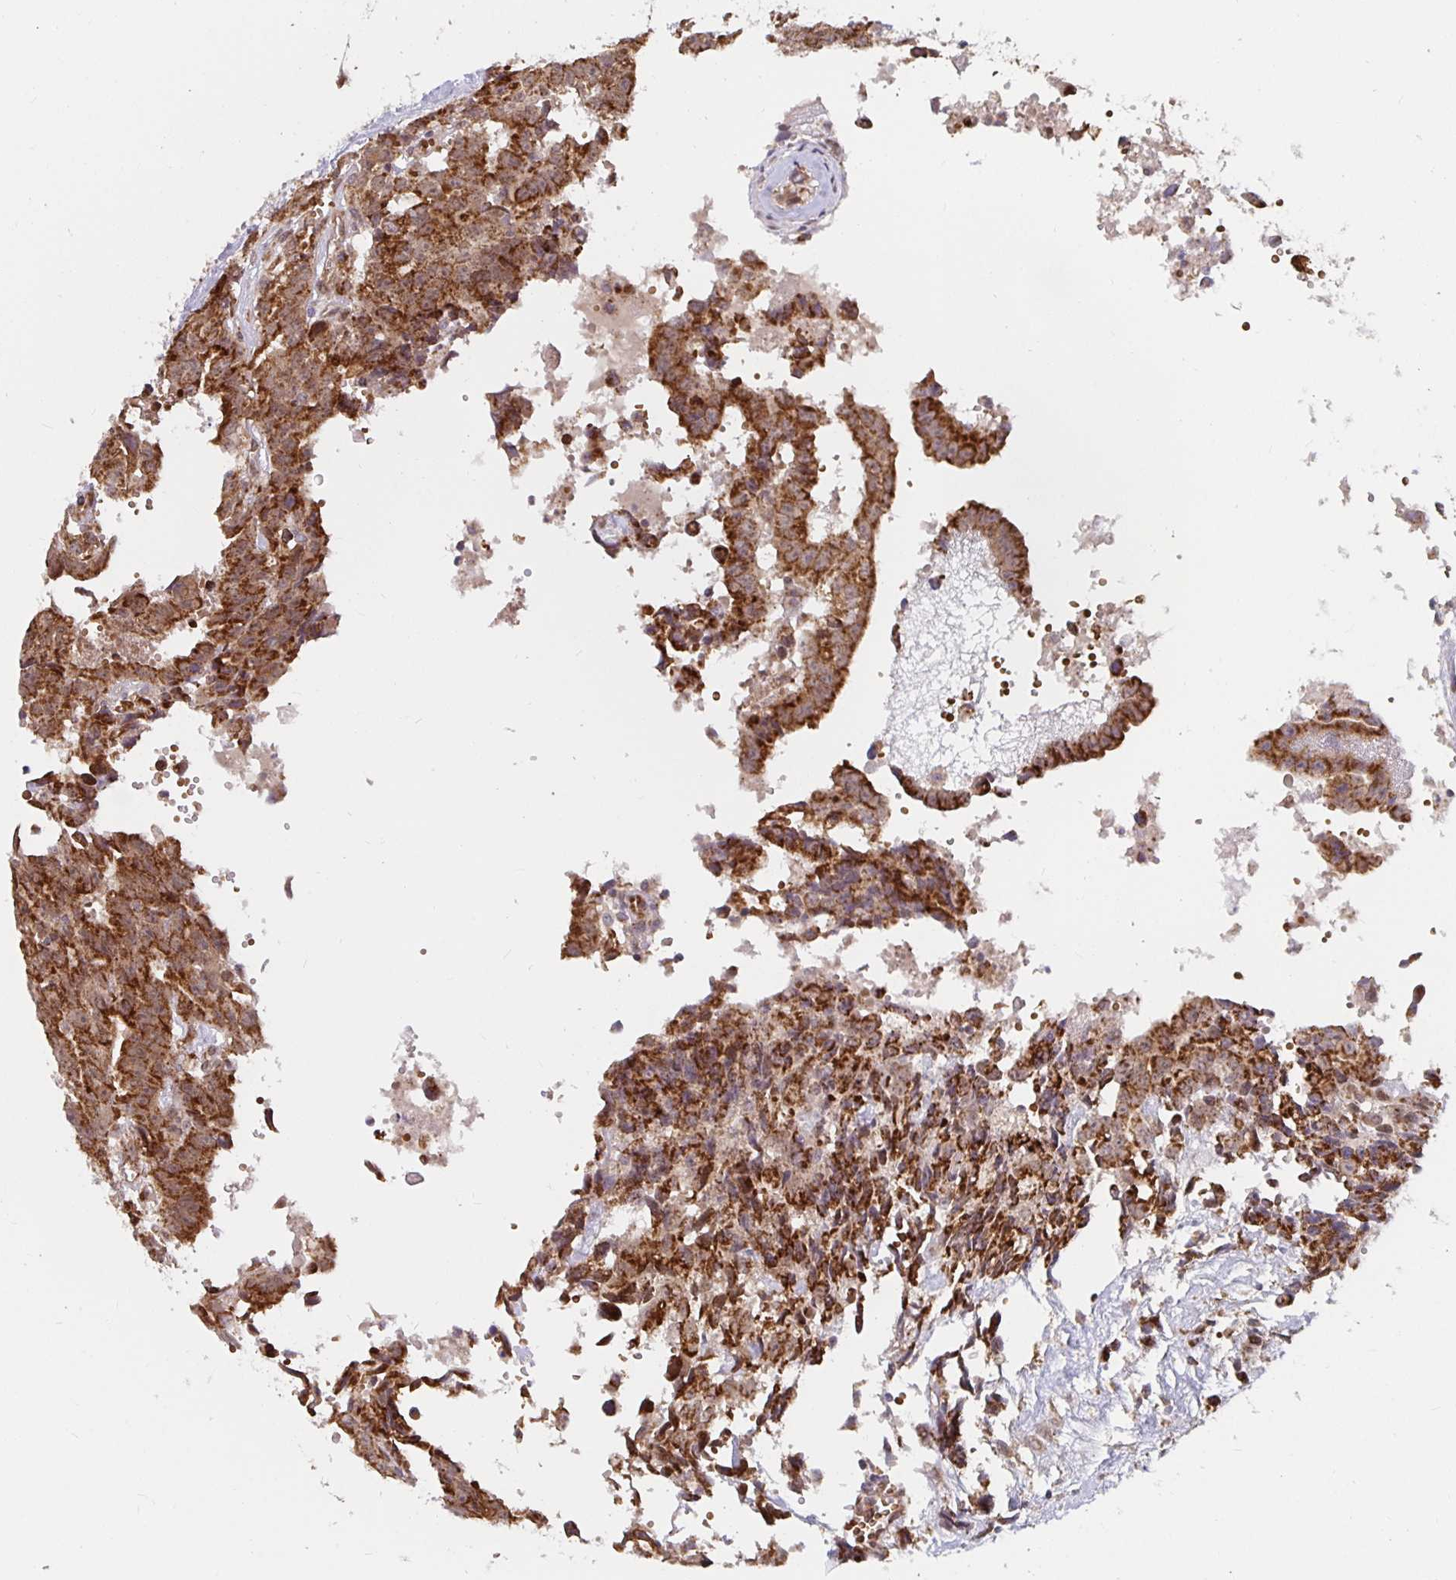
{"staining": {"intensity": "strong", "quantity": ">75%", "location": "cytoplasmic/membranous"}, "tissue": "testis cancer", "cell_type": "Tumor cells", "image_type": "cancer", "snomed": [{"axis": "morphology", "description": "Carcinoma, Embryonal, NOS"}, {"axis": "morphology", "description": "Teratoma, malignant, NOS"}, {"axis": "topography", "description": "Testis"}], "caption": "Approximately >75% of tumor cells in human testis cancer (malignant teratoma) exhibit strong cytoplasmic/membranous protein expression as visualized by brown immunohistochemical staining.", "gene": "MRPL28", "patient": {"sex": "male", "age": 24}}